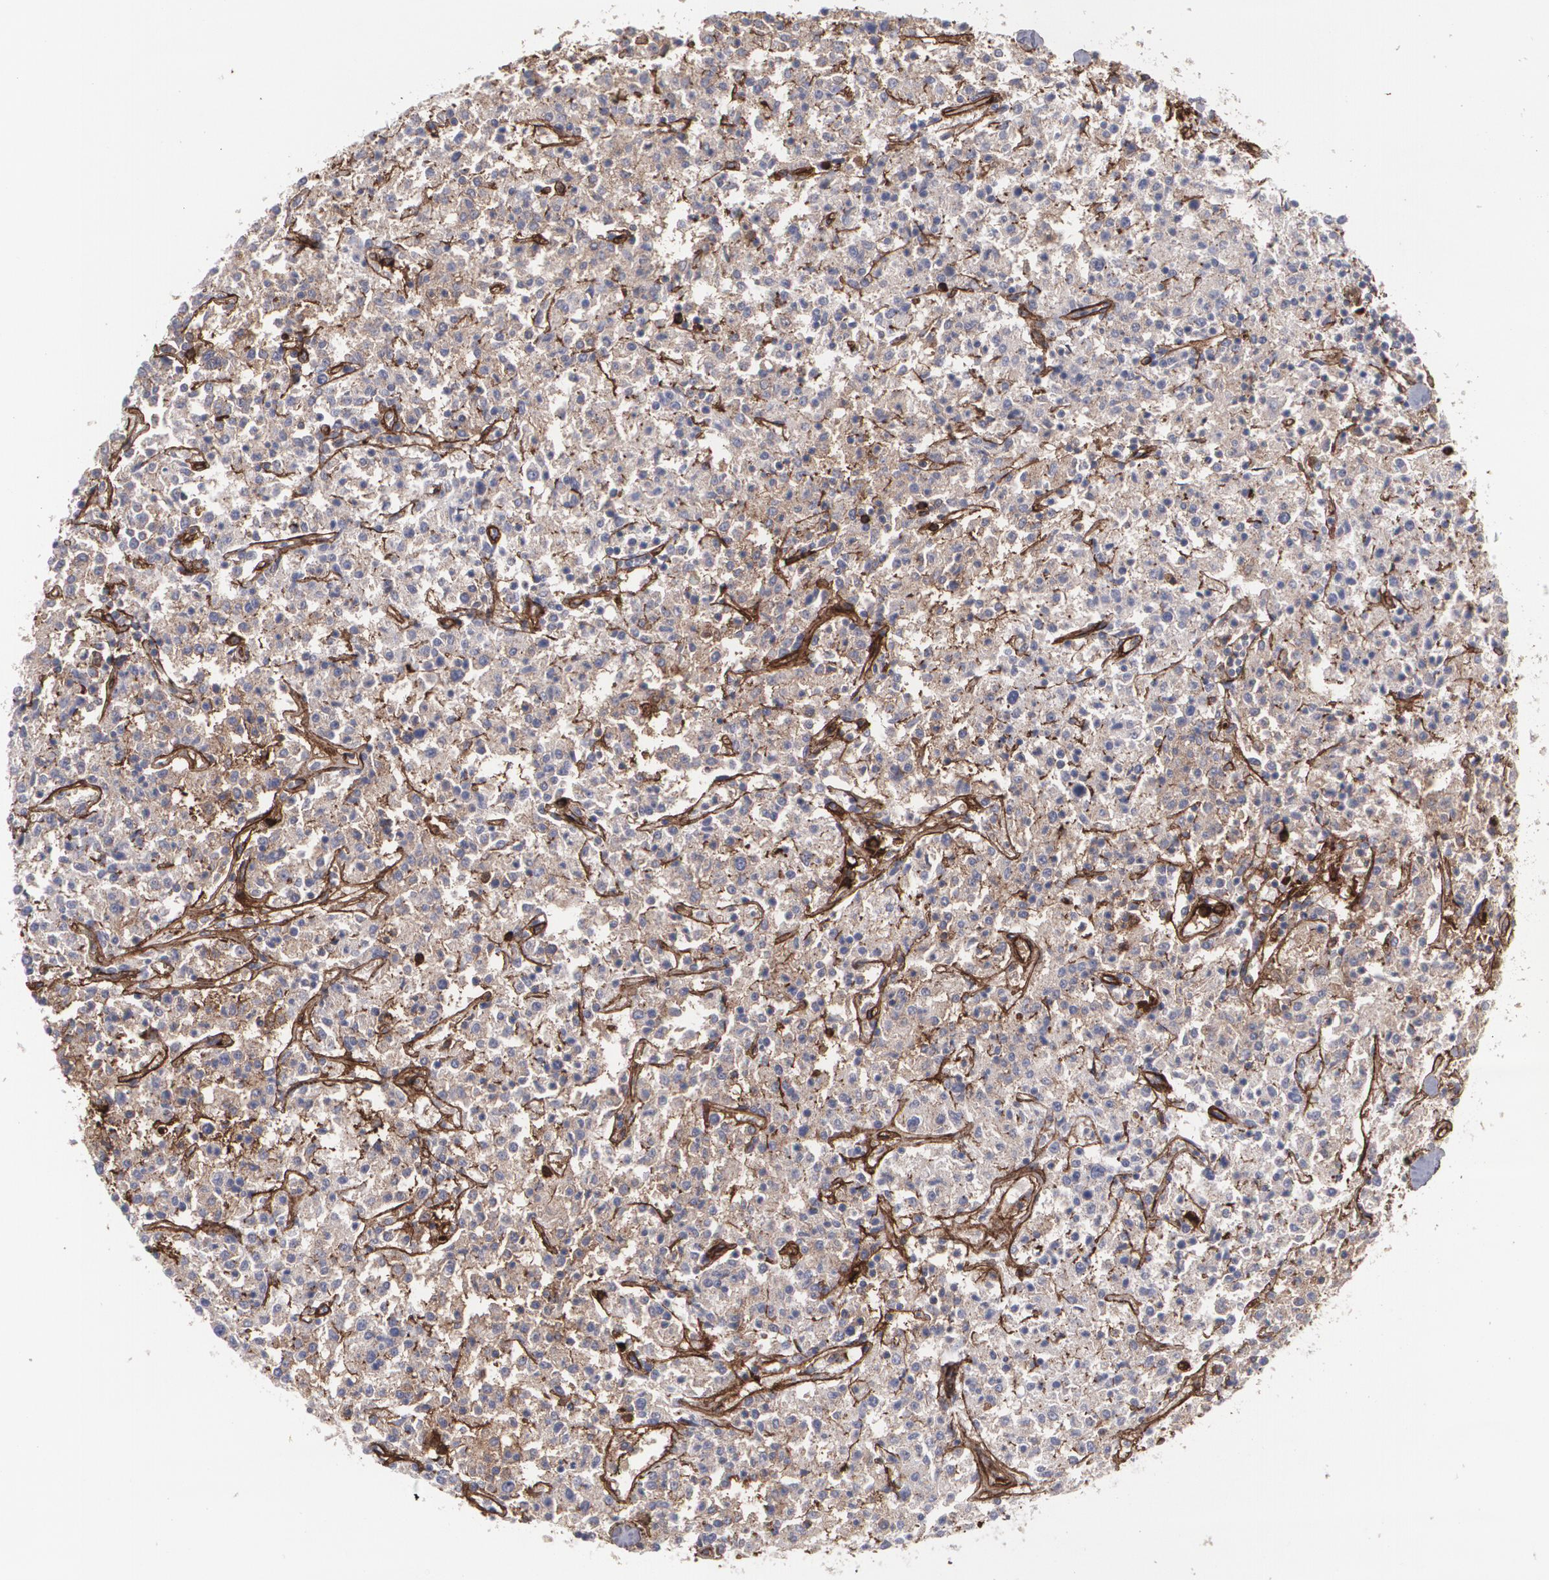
{"staining": {"intensity": "negative", "quantity": "none", "location": "none"}, "tissue": "lymphoma", "cell_type": "Tumor cells", "image_type": "cancer", "snomed": [{"axis": "morphology", "description": "Malignant lymphoma, non-Hodgkin's type, Low grade"}, {"axis": "topography", "description": "Small intestine"}], "caption": "This is a photomicrograph of immunohistochemistry staining of lymphoma, which shows no positivity in tumor cells. (DAB IHC, high magnification).", "gene": "FBLN1", "patient": {"sex": "female", "age": 59}}